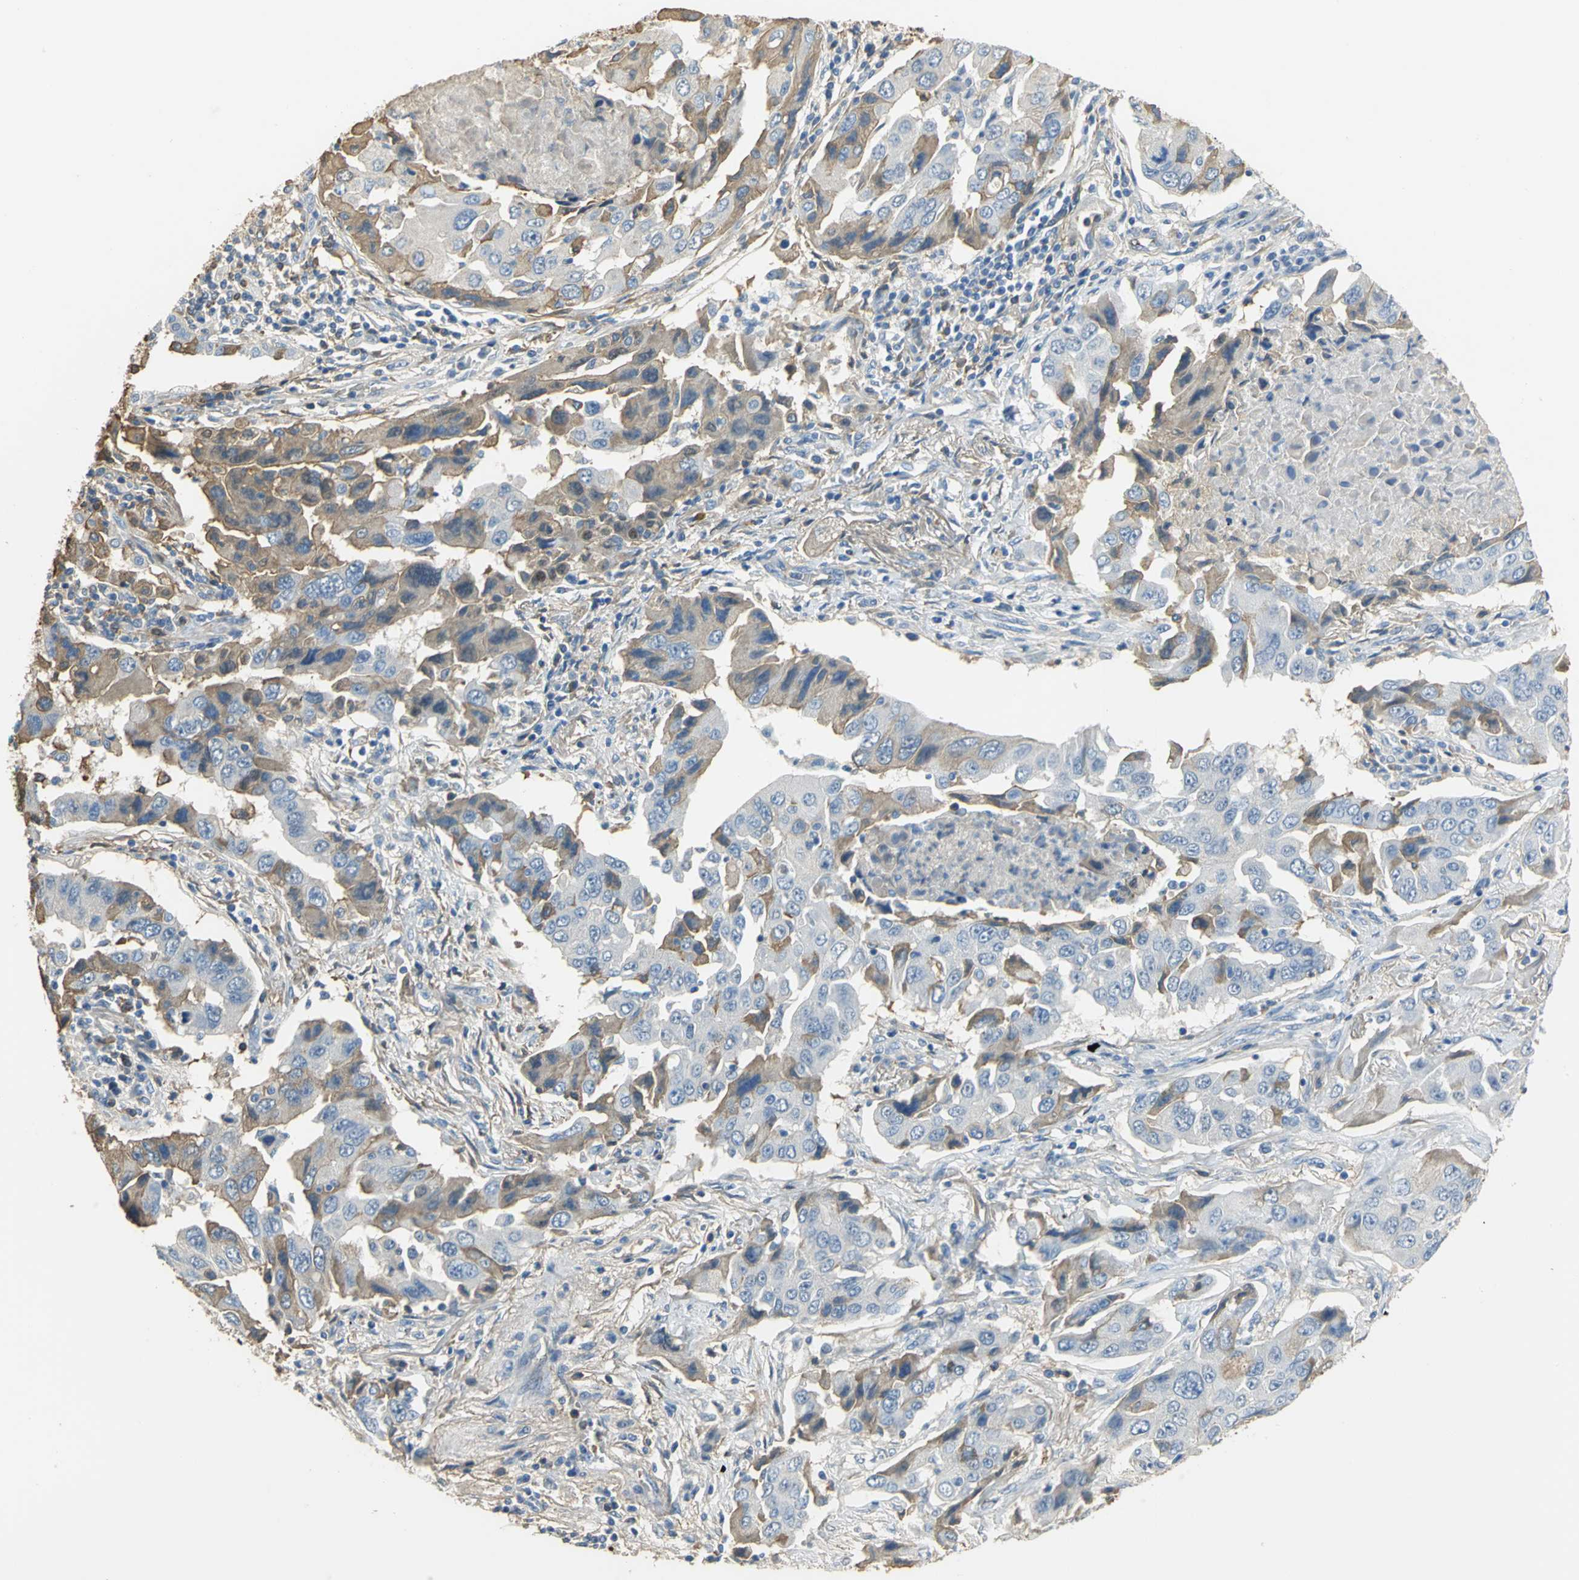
{"staining": {"intensity": "moderate", "quantity": "25%-75%", "location": "cytoplasmic/membranous"}, "tissue": "lung cancer", "cell_type": "Tumor cells", "image_type": "cancer", "snomed": [{"axis": "morphology", "description": "Adenocarcinoma, NOS"}, {"axis": "topography", "description": "Lung"}], "caption": "Tumor cells demonstrate medium levels of moderate cytoplasmic/membranous positivity in approximately 25%-75% of cells in lung cancer (adenocarcinoma). The staining was performed using DAB to visualize the protein expression in brown, while the nuclei were stained in blue with hematoxylin (Magnification: 20x).", "gene": "GYG2", "patient": {"sex": "female", "age": 65}}